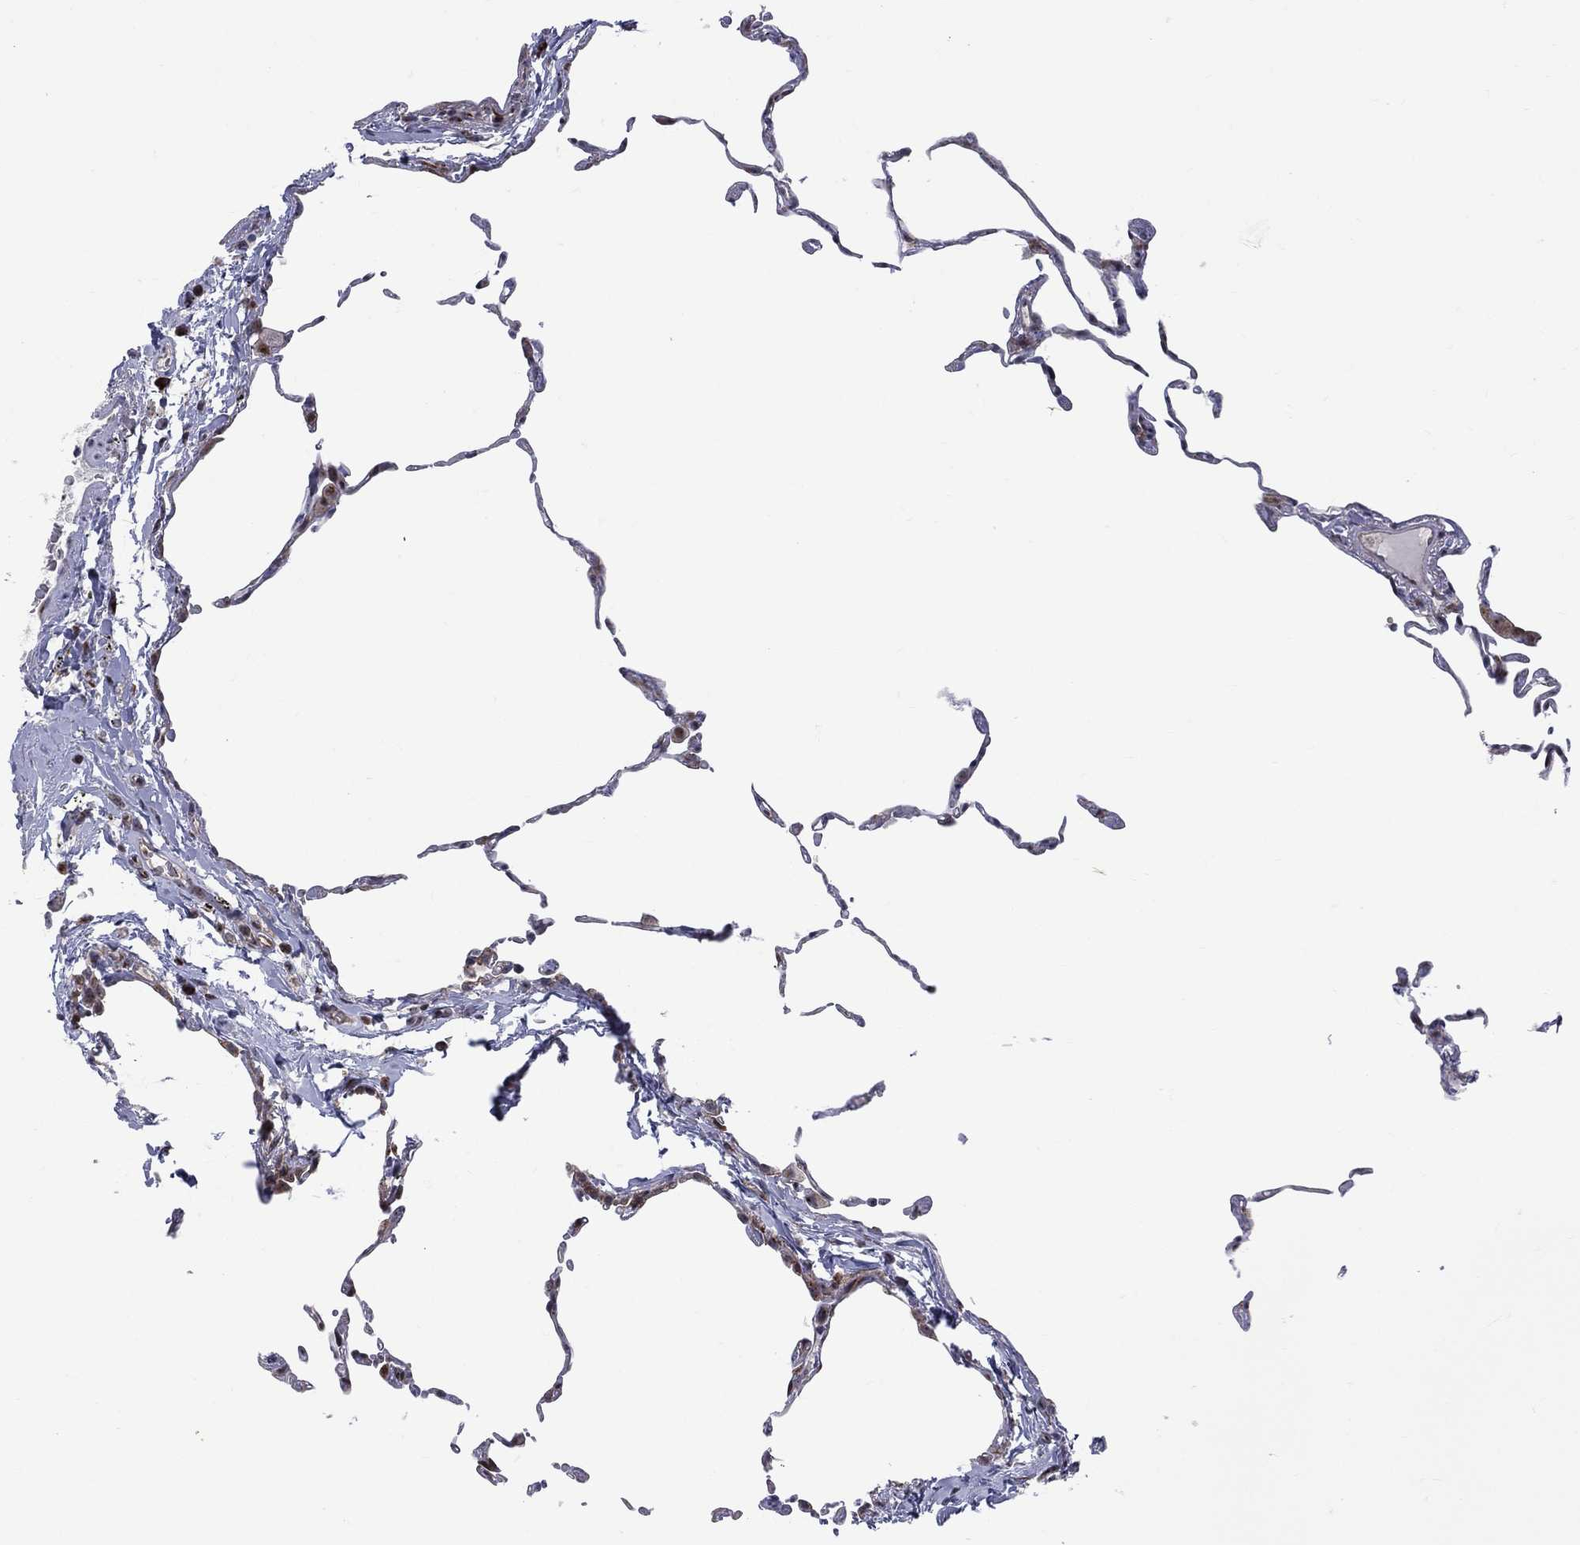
{"staining": {"intensity": "negative", "quantity": "none", "location": "none"}, "tissue": "lung", "cell_type": "Alveolar cells", "image_type": "normal", "snomed": [{"axis": "morphology", "description": "Normal tissue, NOS"}, {"axis": "topography", "description": "Lung"}], "caption": "DAB (3,3'-diaminobenzidine) immunohistochemical staining of unremarkable lung reveals no significant expression in alveolar cells.", "gene": "VHL", "patient": {"sex": "female", "age": 57}}